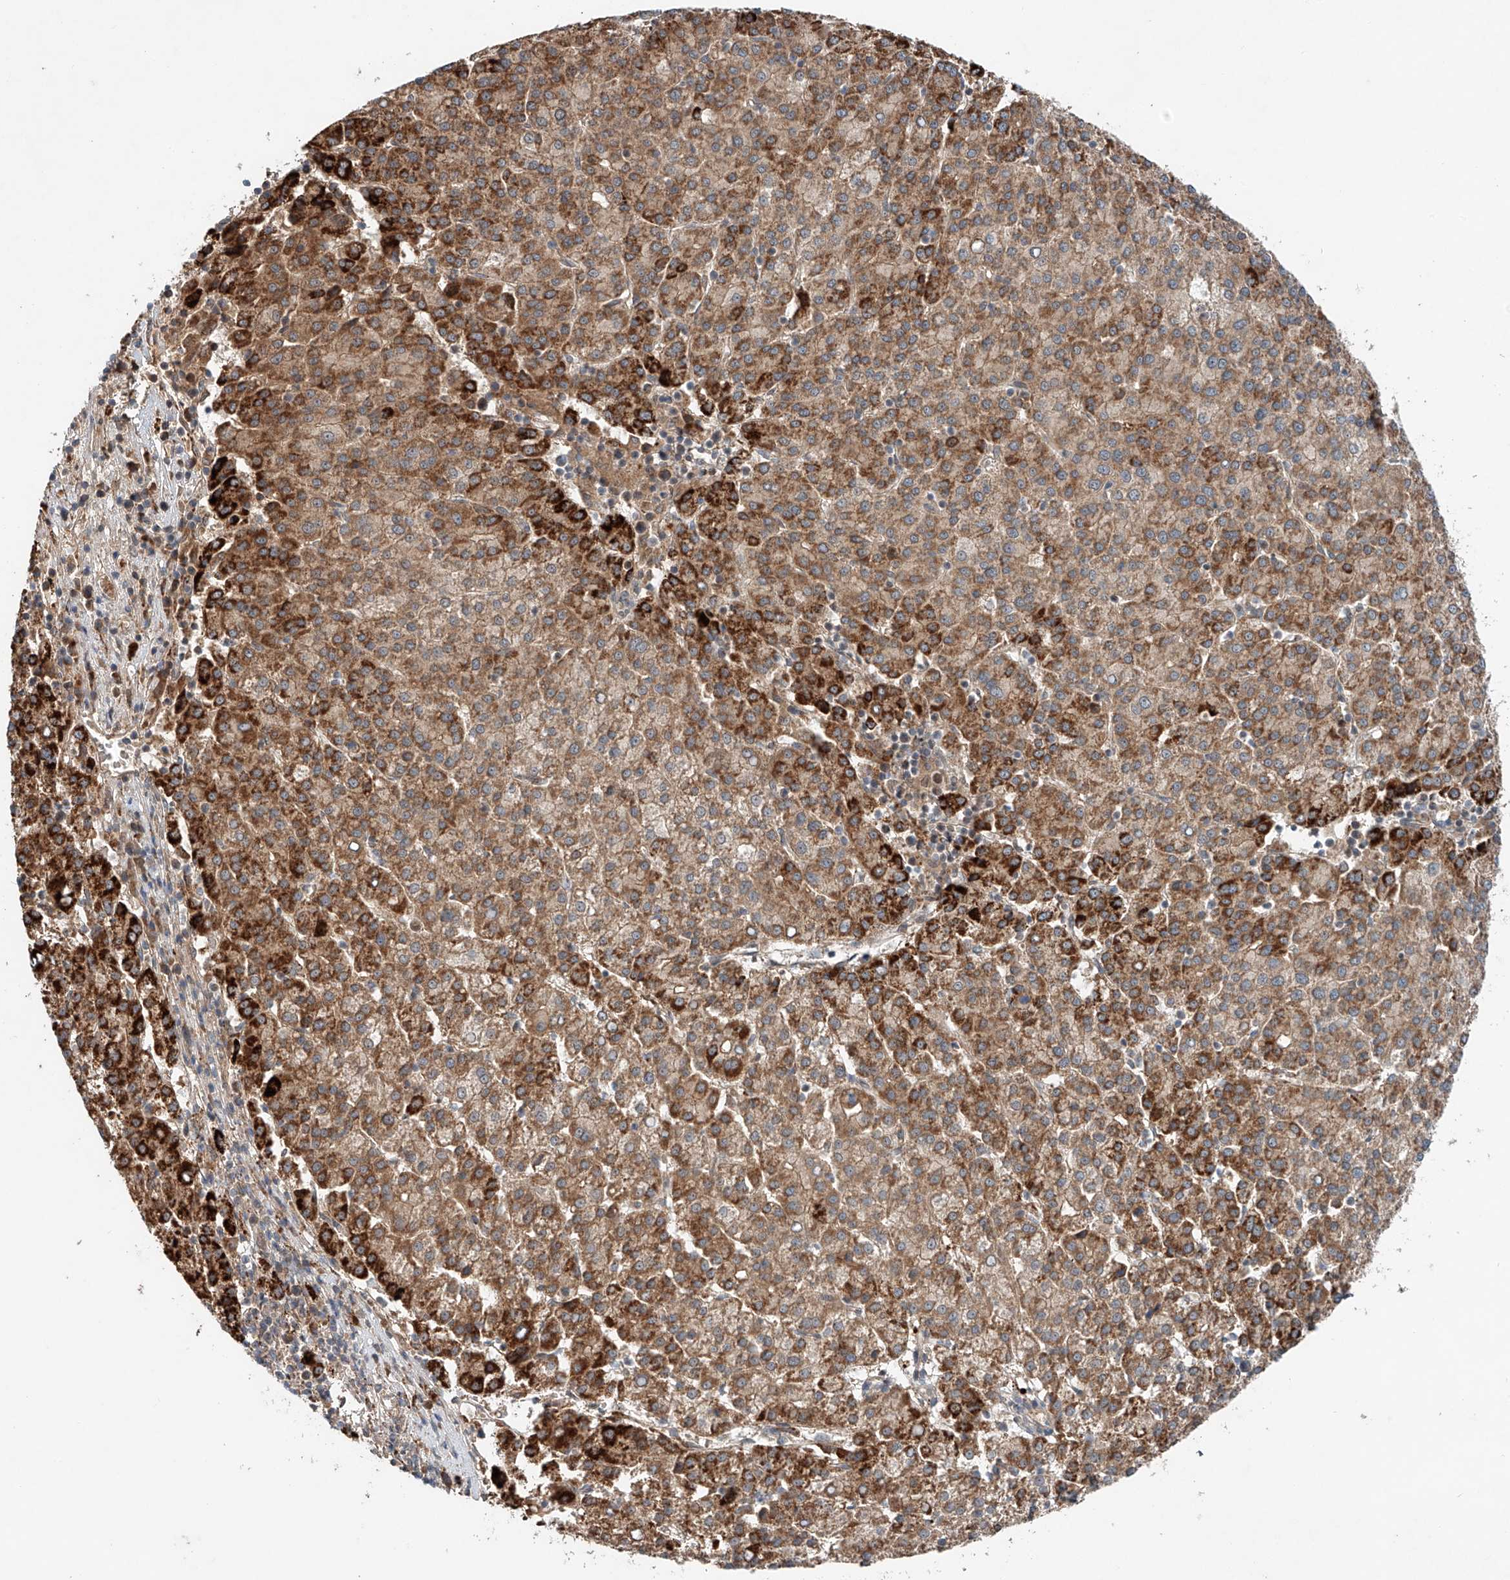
{"staining": {"intensity": "strong", "quantity": ">75%", "location": "cytoplasmic/membranous"}, "tissue": "liver cancer", "cell_type": "Tumor cells", "image_type": "cancer", "snomed": [{"axis": "morphology", "description": "Carcinoma, Hepatocellular, NOS"}, {"axis": "topography", "description": "Liver"}], "caption": "A brown stain highlights strong cytoplasmic/membranous expression of a protein in liver cancer tumor cells. The staining was performed using DAB, with brown indicating positive protein expression. Nuclei are stained blue with hematoxylin.", "gene": "IER5", "patient": {"sex": "female", "age": 58}}